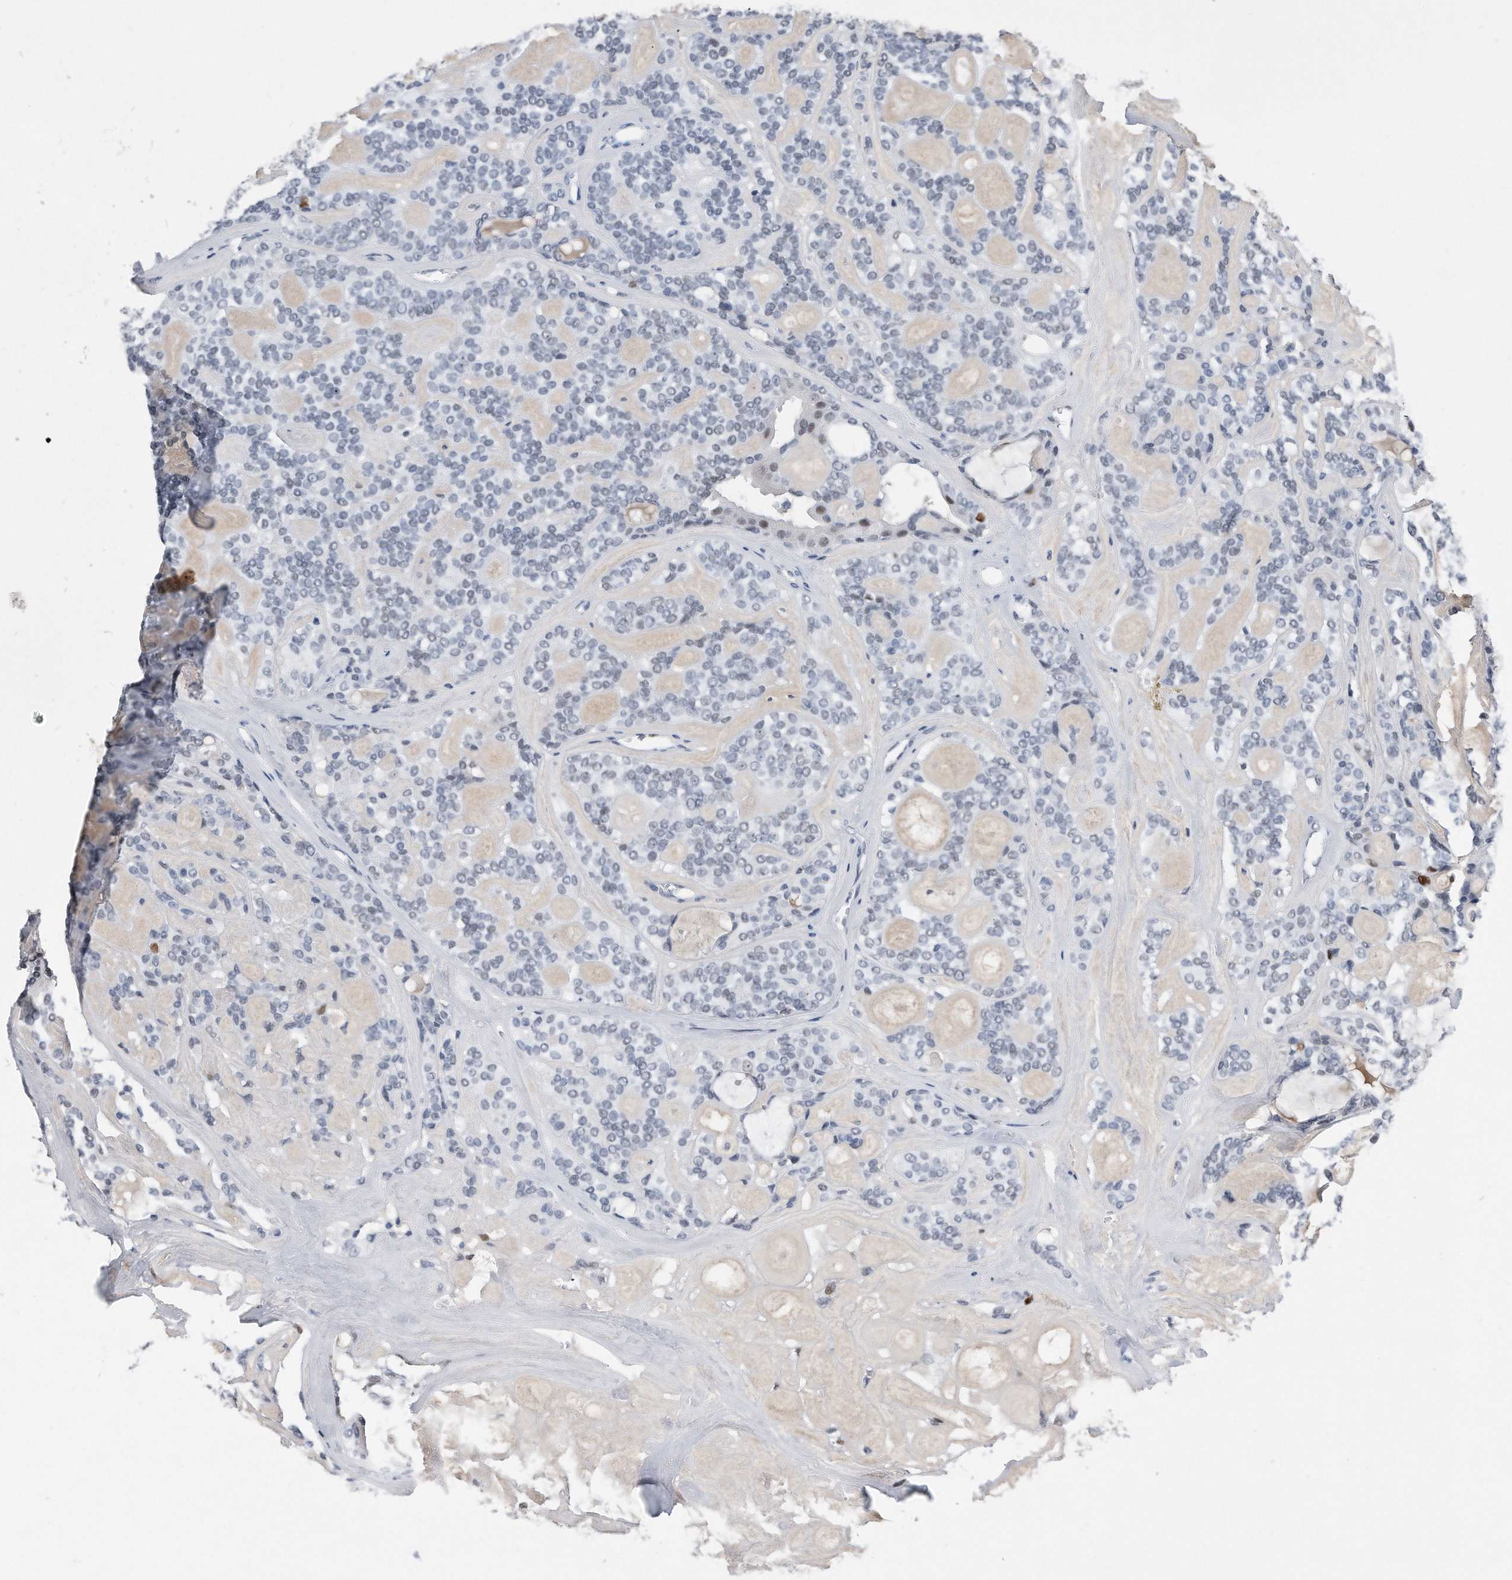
{"staining": {"intensity": "negative", "quantity": "none", "location": "none"}, "tissue": "head and neck cancer", "cell_type": "Tumor cells", "image_type": "cancer", "snomed": [{"axis": "morphology", "description": "Adenocarcinoma, NOS"}, {"axis": "topography", "description": "Head-Neck"}], "caption": "The immunohistochemistry photomicrograph has no significant expression in tumor cells of adenocarcinoma (head and neck) tissue. The staining is performed using DAB brown chromogen with nuclei counter-stained in using hematoxylin.", "gene": "PCNA", "patient": {"sex": "male", "age": 66}}